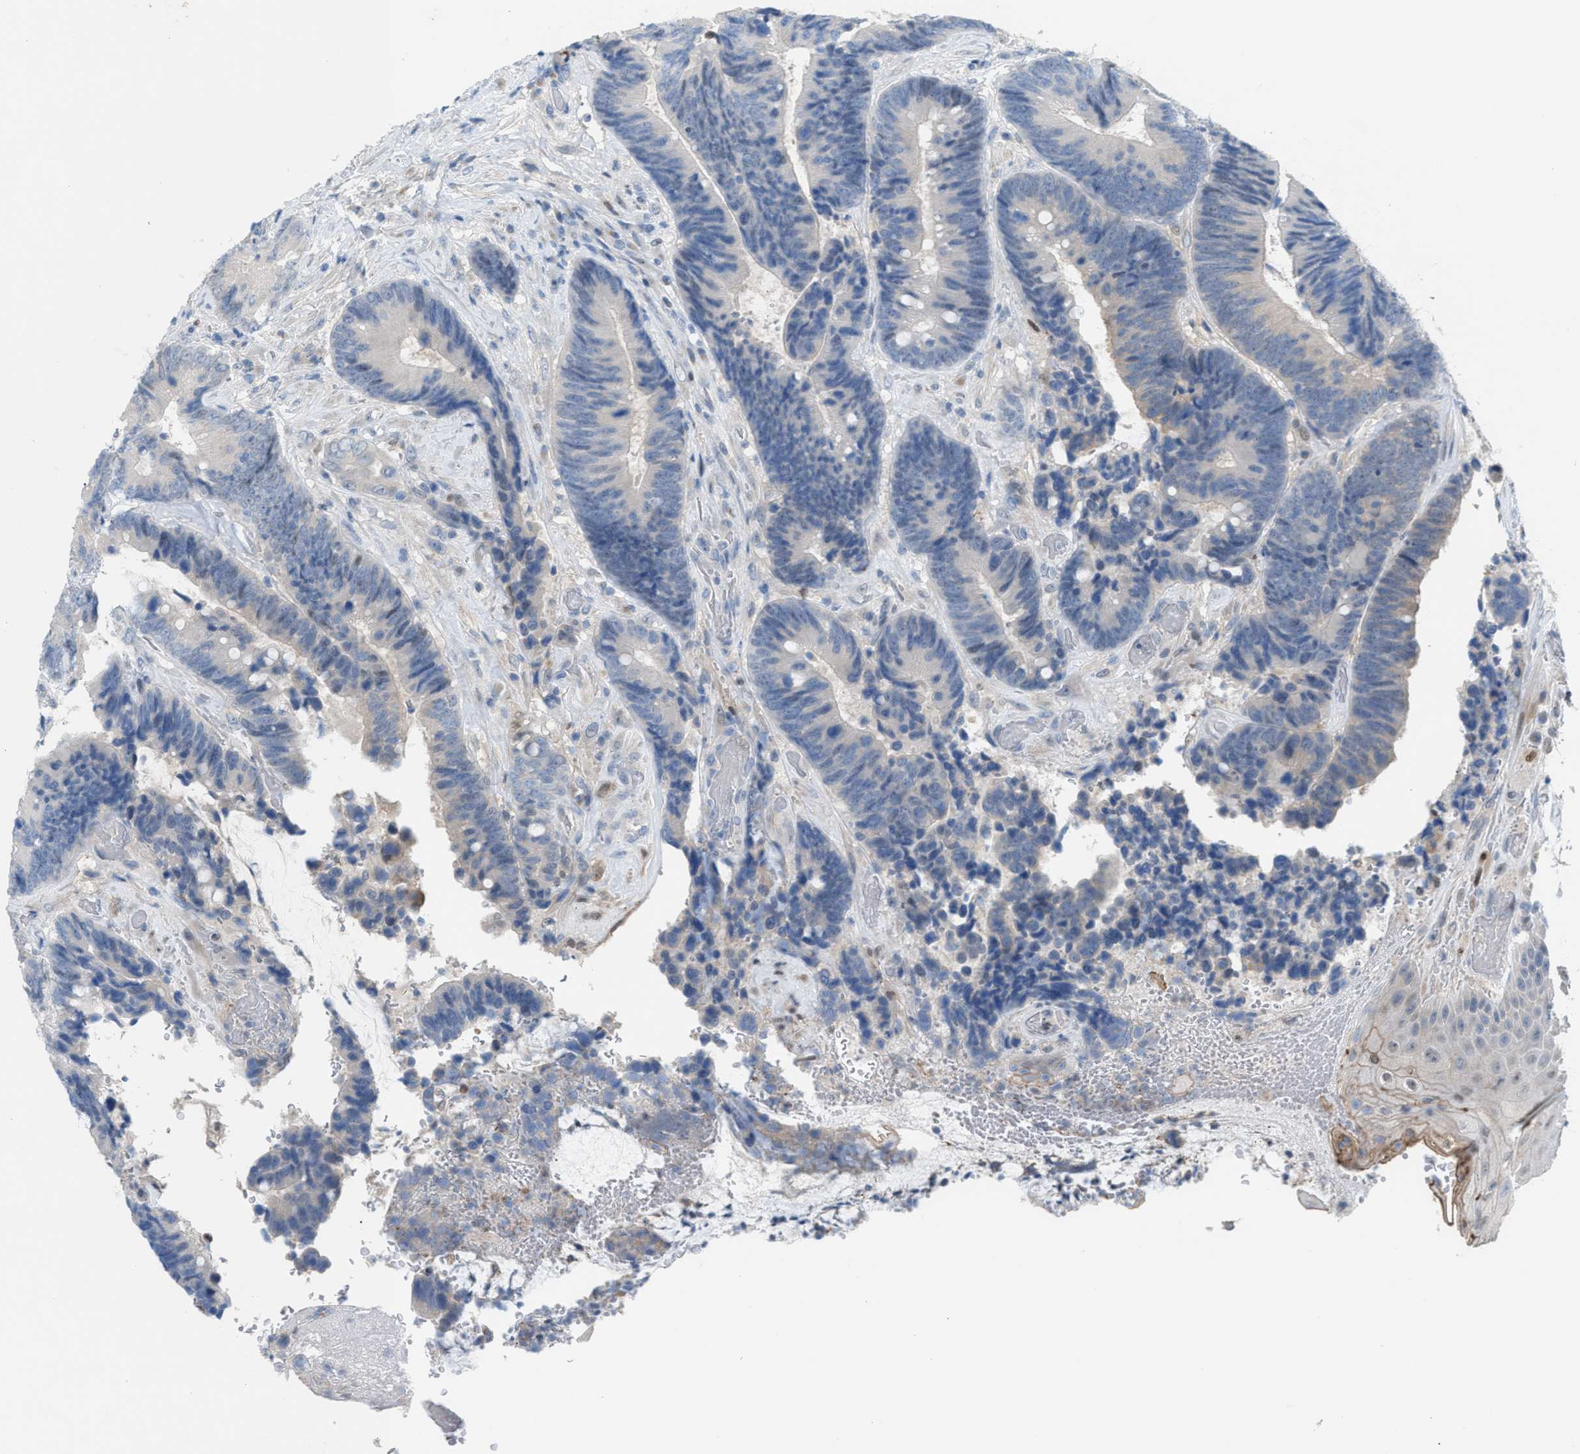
{"staining": {"intensity": "negative", "quantity": "none", "location": "none"}, "tissue": "colorectal cancer", "cell_type": "Tumor cells", "image_type": "cancer", "snomed": [{"axis": "morphology", "description": "Adenocarcinoma, NOS"}, {"axis": "topography", "description": "Rectum"}, {"axis": "topography", "description": "Anal"}], "caption": "DAB immunohistochemical staining of colorectal cancer demonstrates no significant expression in tumor cells.", "gene": "PPM1D", "patient": {"sex": "female", "age": 89}}